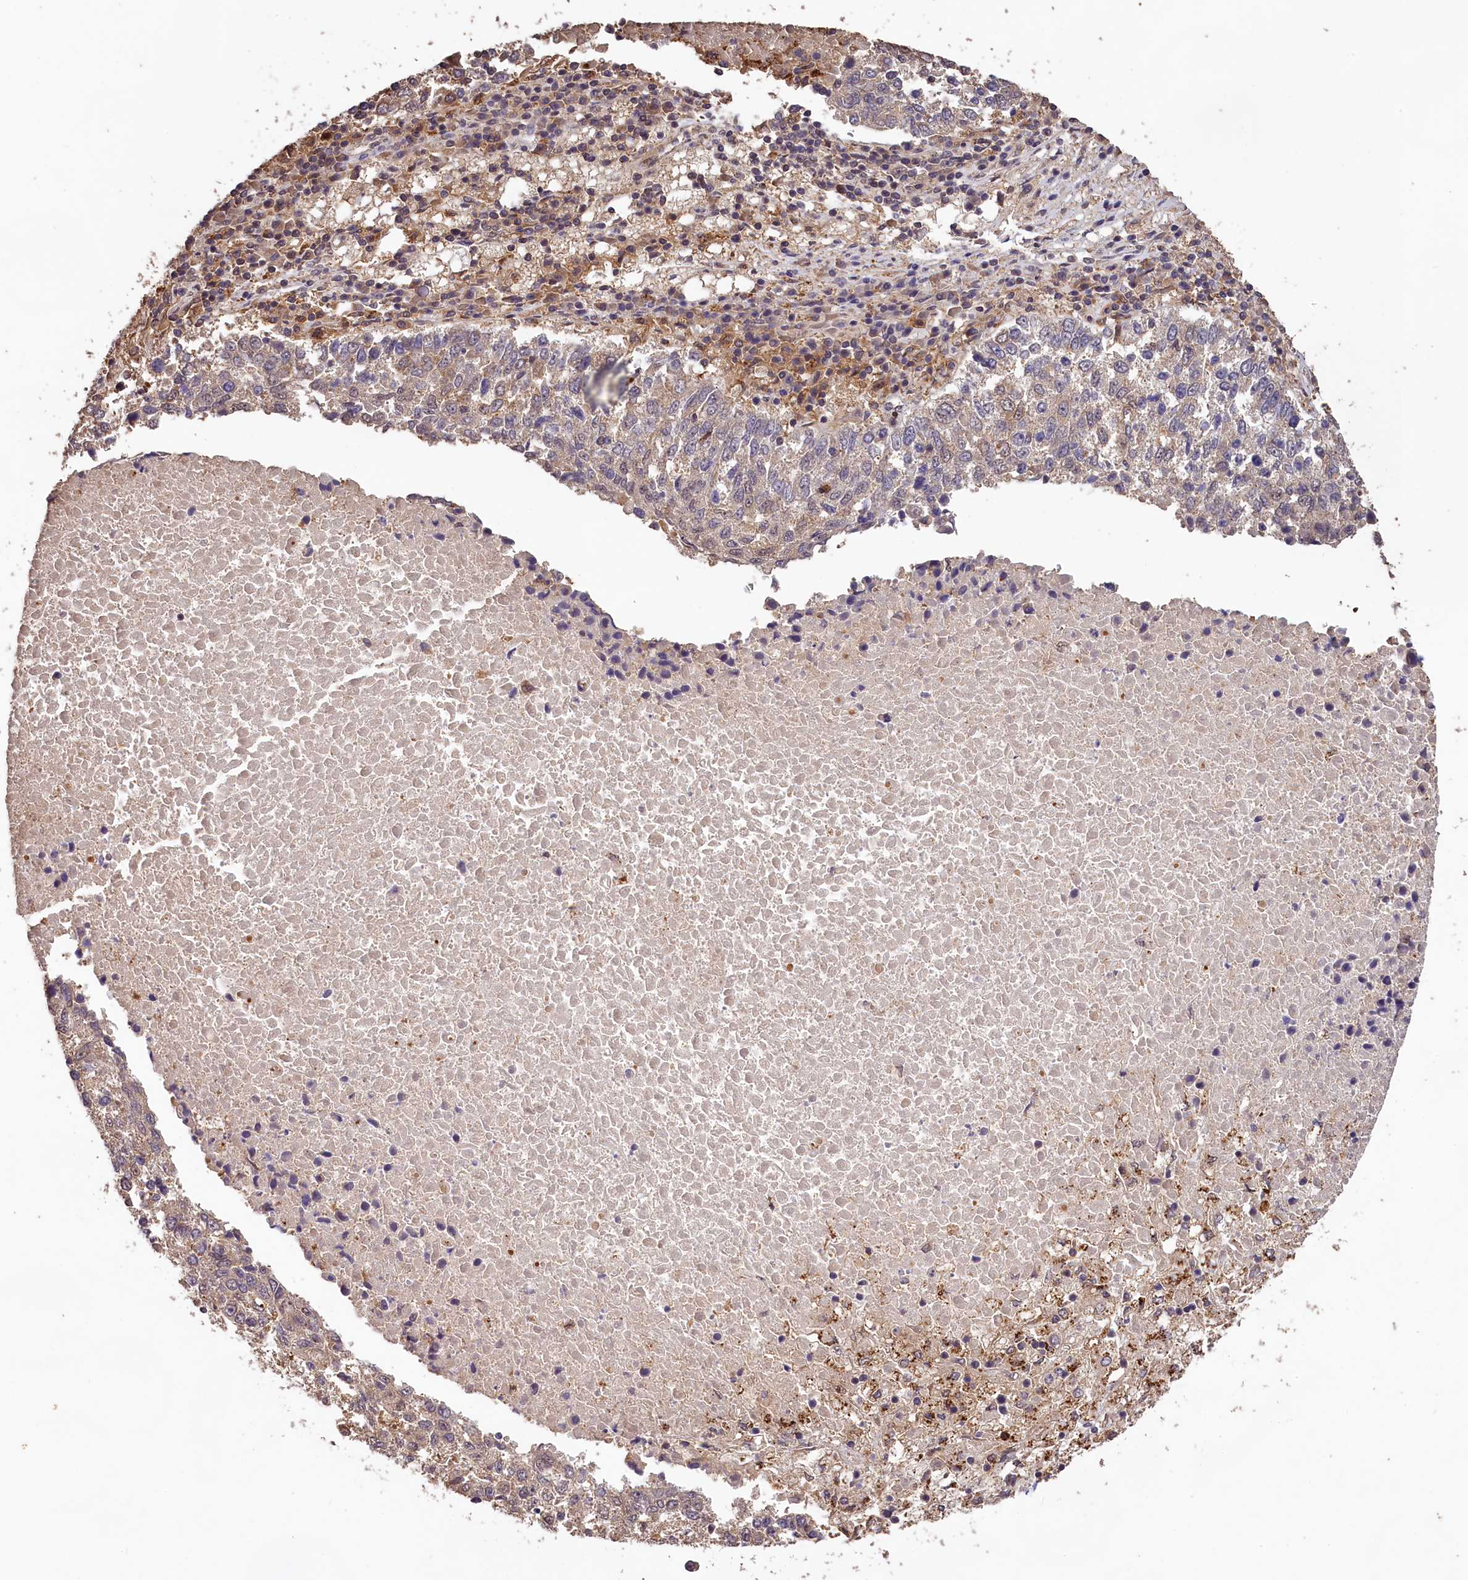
{"staining": {"intensity": "weak", "quantity": "25%-75%", "location": "cytoplasmic/membranous"}, "tissue": "lung cancer", "cell_type": "Tumor cells", "image_type": "cancer", "snomed": [{"axis": "morphology", "description": "Squamous cell carcinoma, NOS"}, {"axis": "topography", "description": "Lung"}], "caption": "This is an image of immunohistochemistry staining of lung squamous cell carcinoma, which shows weak expression in the cytoplasmic/membranous of tumor cells.", "gene": "PHAF1", "patient": {"sex": "male", "age": 73}}